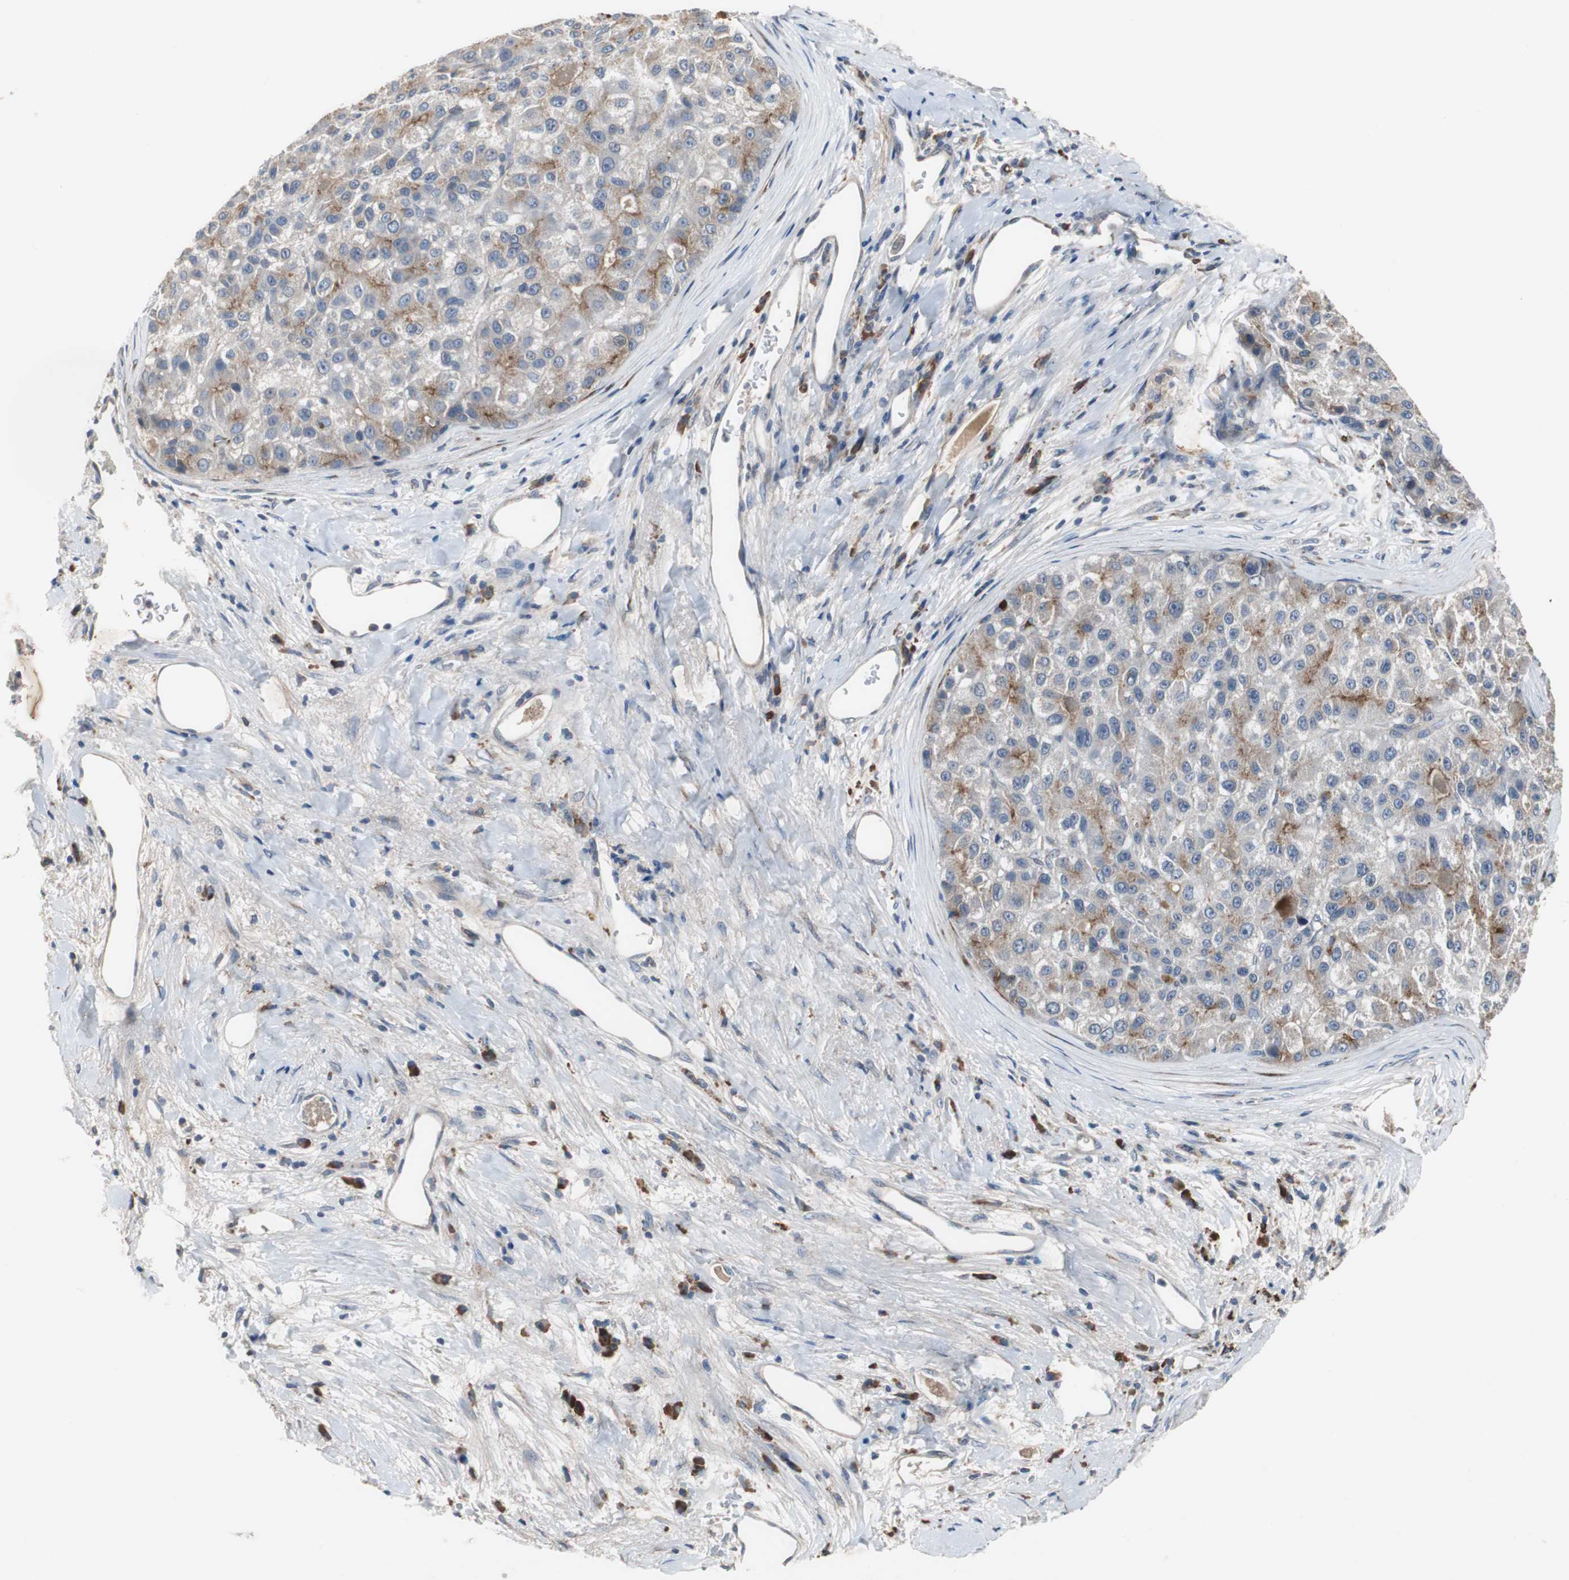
{"staining": {"intensity": "weak", "quantity": "25%-75%", "location": "cytoplasmic/membranous"}, "tissue": "liver cancer", "cell_type": "Tumor cells", "image_type": "cancer", "snomed": [{"axis": "morphology", "description": "Carcinoma, Hepatocellular, NOS"}, {"axis": "topography", "description": "Liver"}], "caption": "Hepatocellular carcinoma (liver) stained for a protein (brown) displays weak cytoplasmic/membranous positive staining in about 25%-75% of tumor cells.", "gene": "SORT1", "patient": {"sex": "male", "age": 80}}